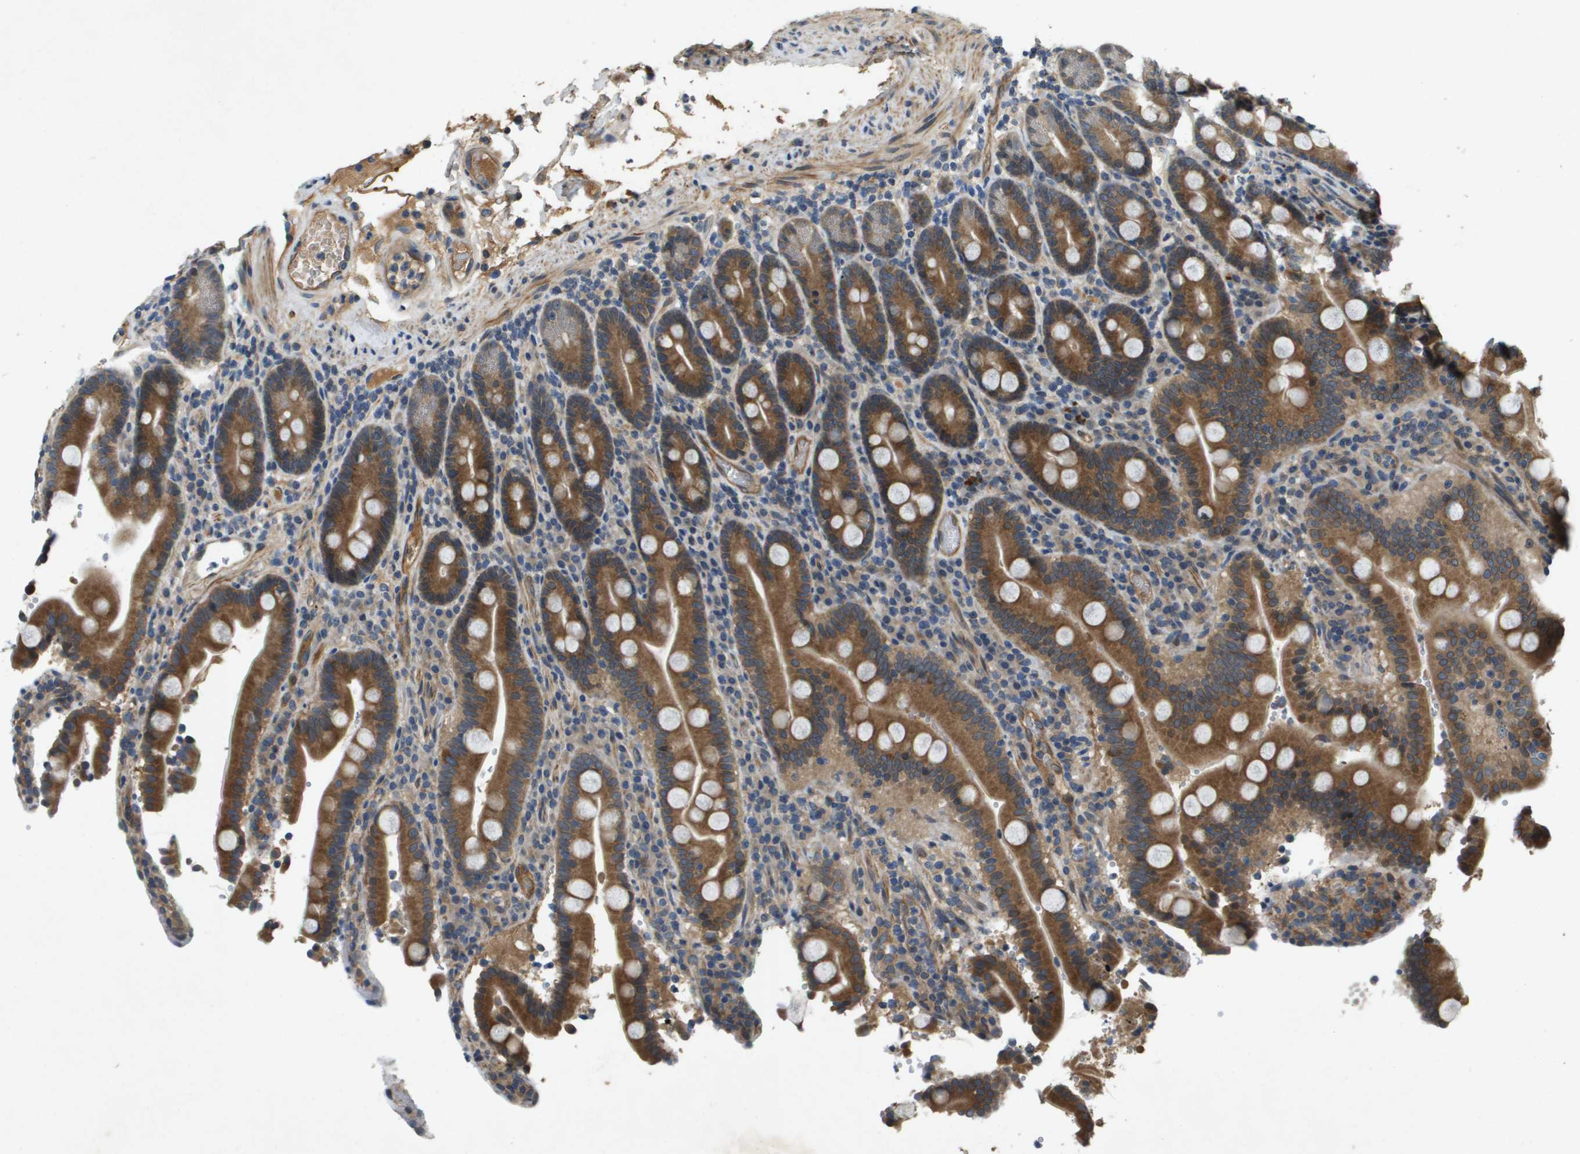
{"staining": {"intensity": "strong", "quantity": ">75%", "location": "cytoplasmic/membranous"}, "tissue": "duodenum", "cell_type": "Glandular cells", "image_type": "normal", "snomed": [{"axis": "morphology", "description": "Normal tissue, NOS"}, {"axis": "topography", "description": "Small intestine, NOS"}], "caption": "Protein expression analysis of normal duodenum displays strong cytoplasmic/membranous positivity in about >75% of glandular cells.", "gene": "PGAP3", "patient": {"sex": "female", "age": 71}}